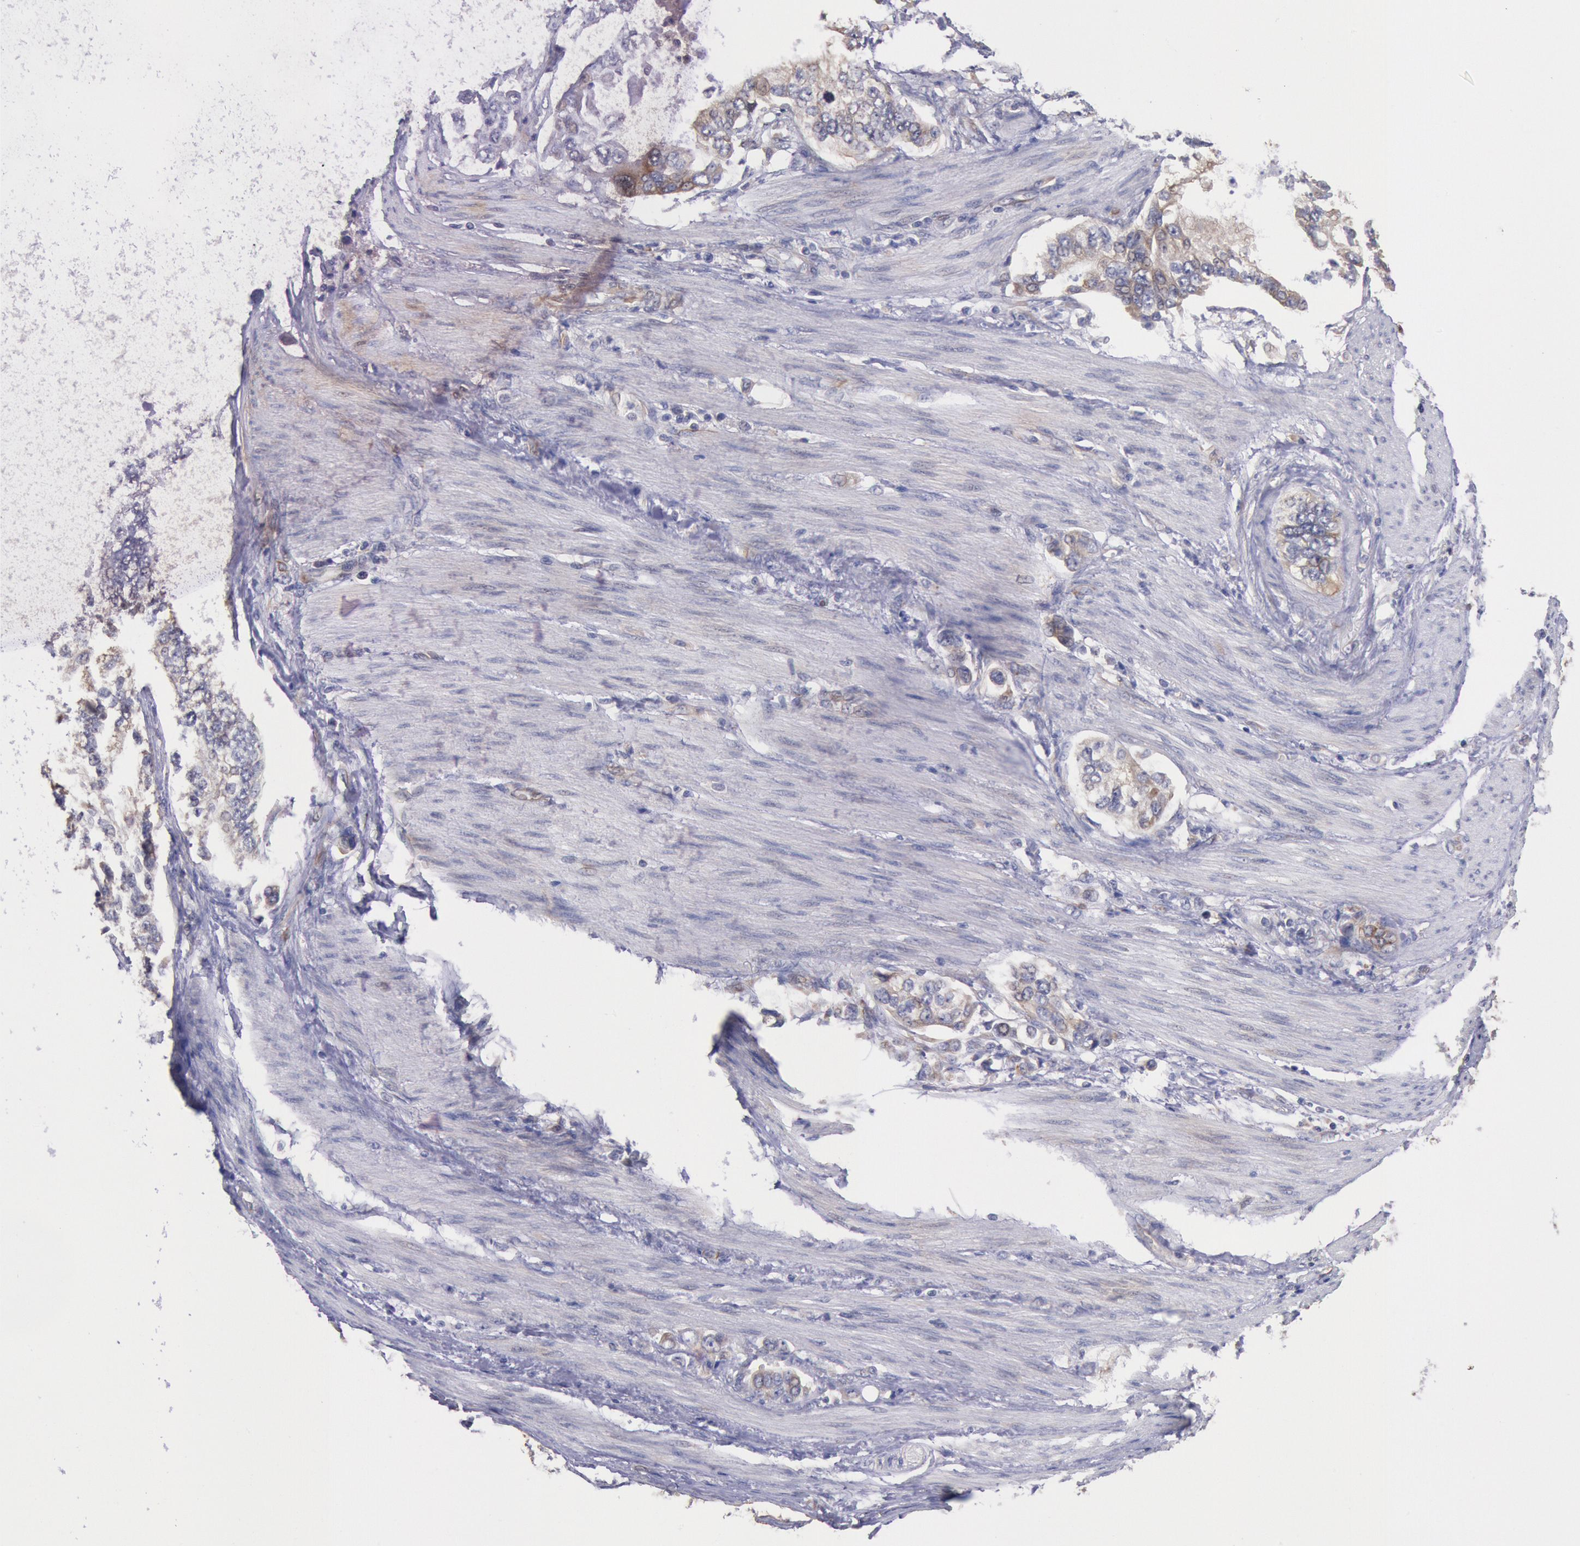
{"staining": {"intensity": "weak", "quantity": ">75%", "location": "cytoplasmic/membranous"}, "tissue": "stomach cancer", "cell_type": "Tumor cells", "image_type": "cancer", "snomed": [{"axis": "morphology", "description": "Adenocarcinoma, NOS"}, {"axis": "topography", "description": "Pancreas"}, {"axis": "topography", "description": "Stomach, upper"}], "caption": "This is a micrograph of immunohistochemistry staining of stomach cancer, which shows weak positivity in the cytoplasmic/membranous of tumor cells.", "gene": "DRG1", "patient": {"sex": "male", "age": 77}}